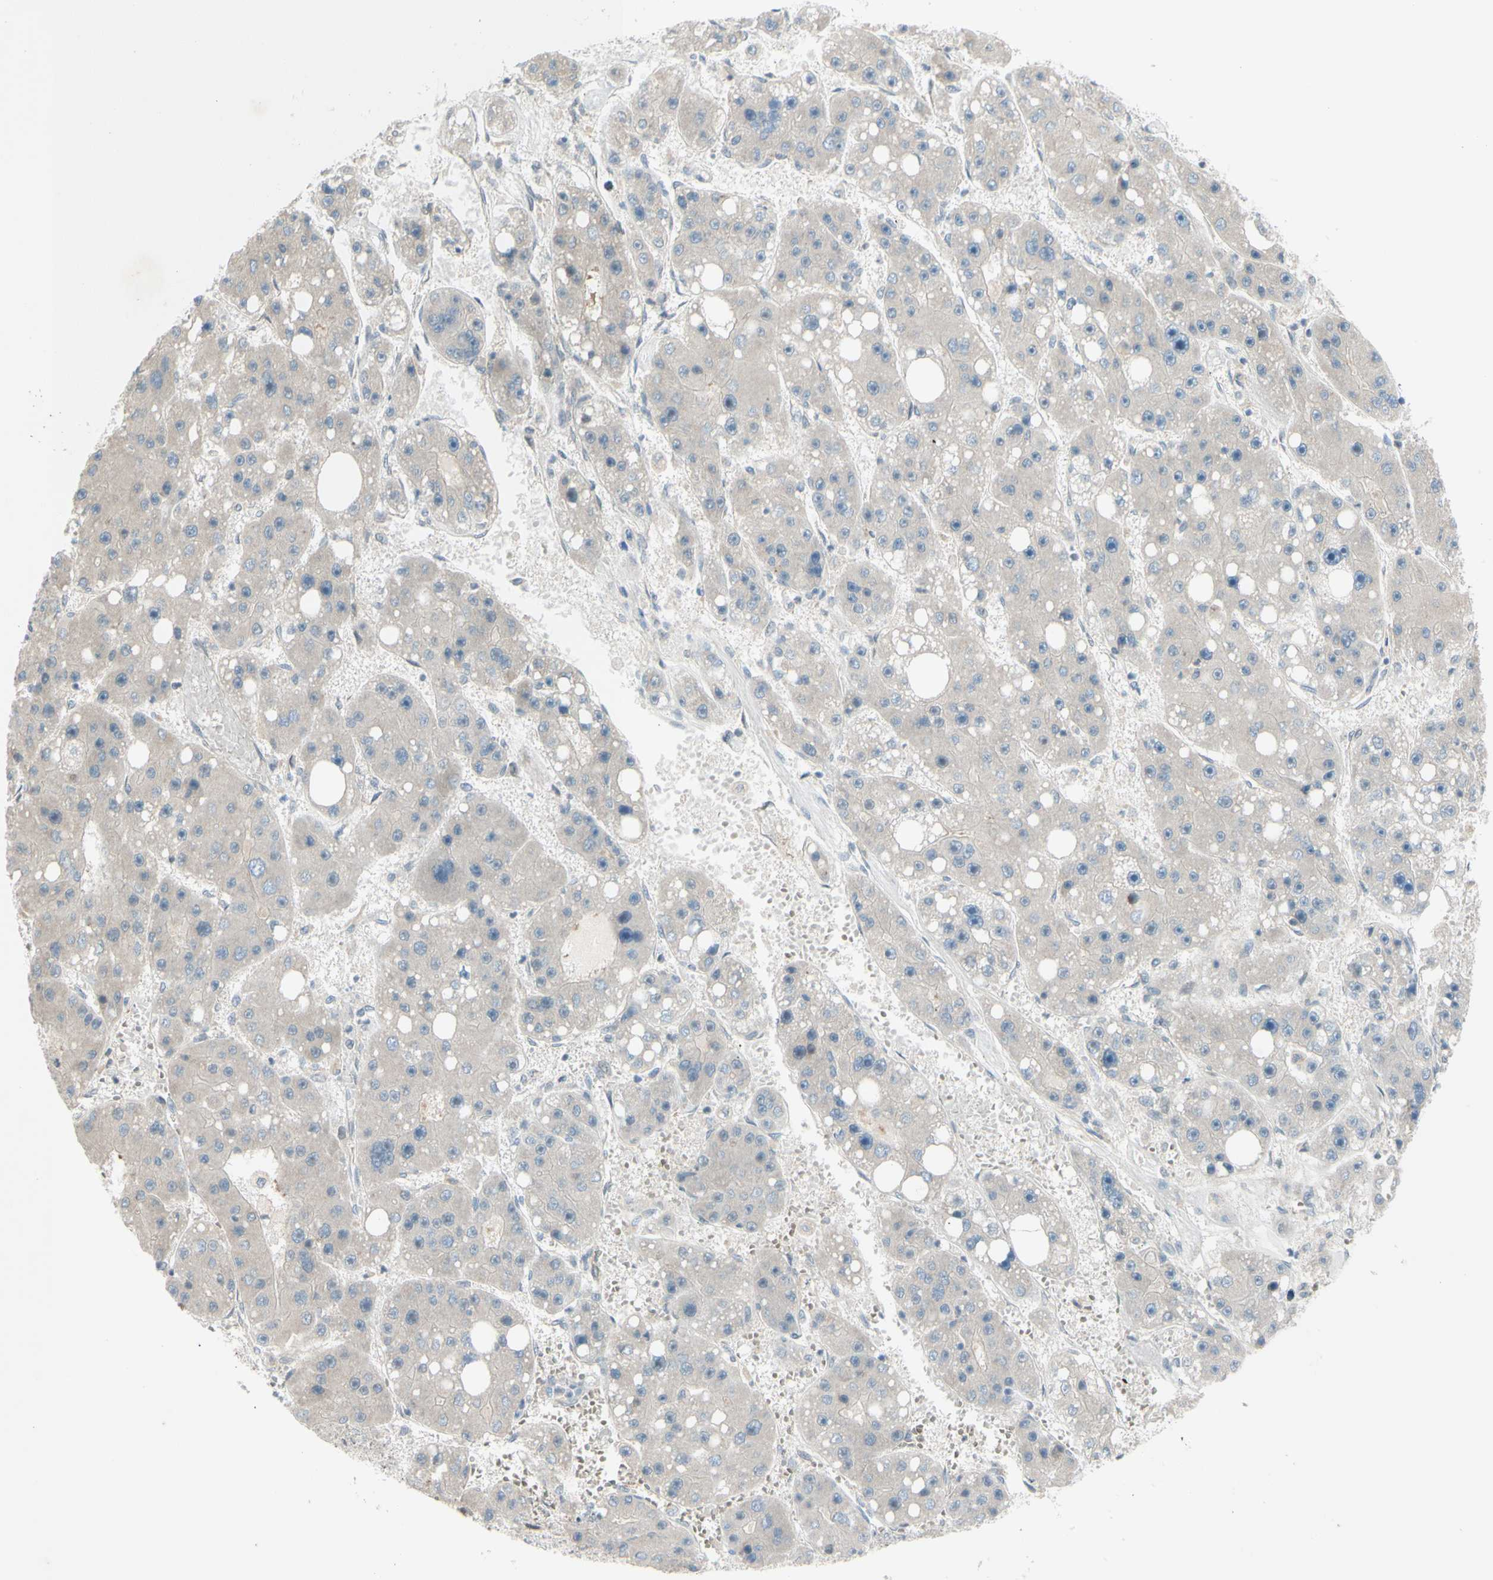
{"staining": {"intensity": "weak", "quantity": ">75%", "location": "cytoplasmic/membranous"}, "tissue": "liver cancer", "cell_type": "Tumor cells", "image_type": "cancer", "snomed": [{"axis": "morphology", "description": "Carcinoma, Hepatocellular, NOS"}, {"axis": "topography", "description": "Liver"}], "caption": "About >75% of tumor cells in human liver cancer display weak cytoplasmic/membranous protein staining as visualized by brown immunohistochemical staining.", "gene": "FGF10", "patient": {"sex": "female", "age": 61}}